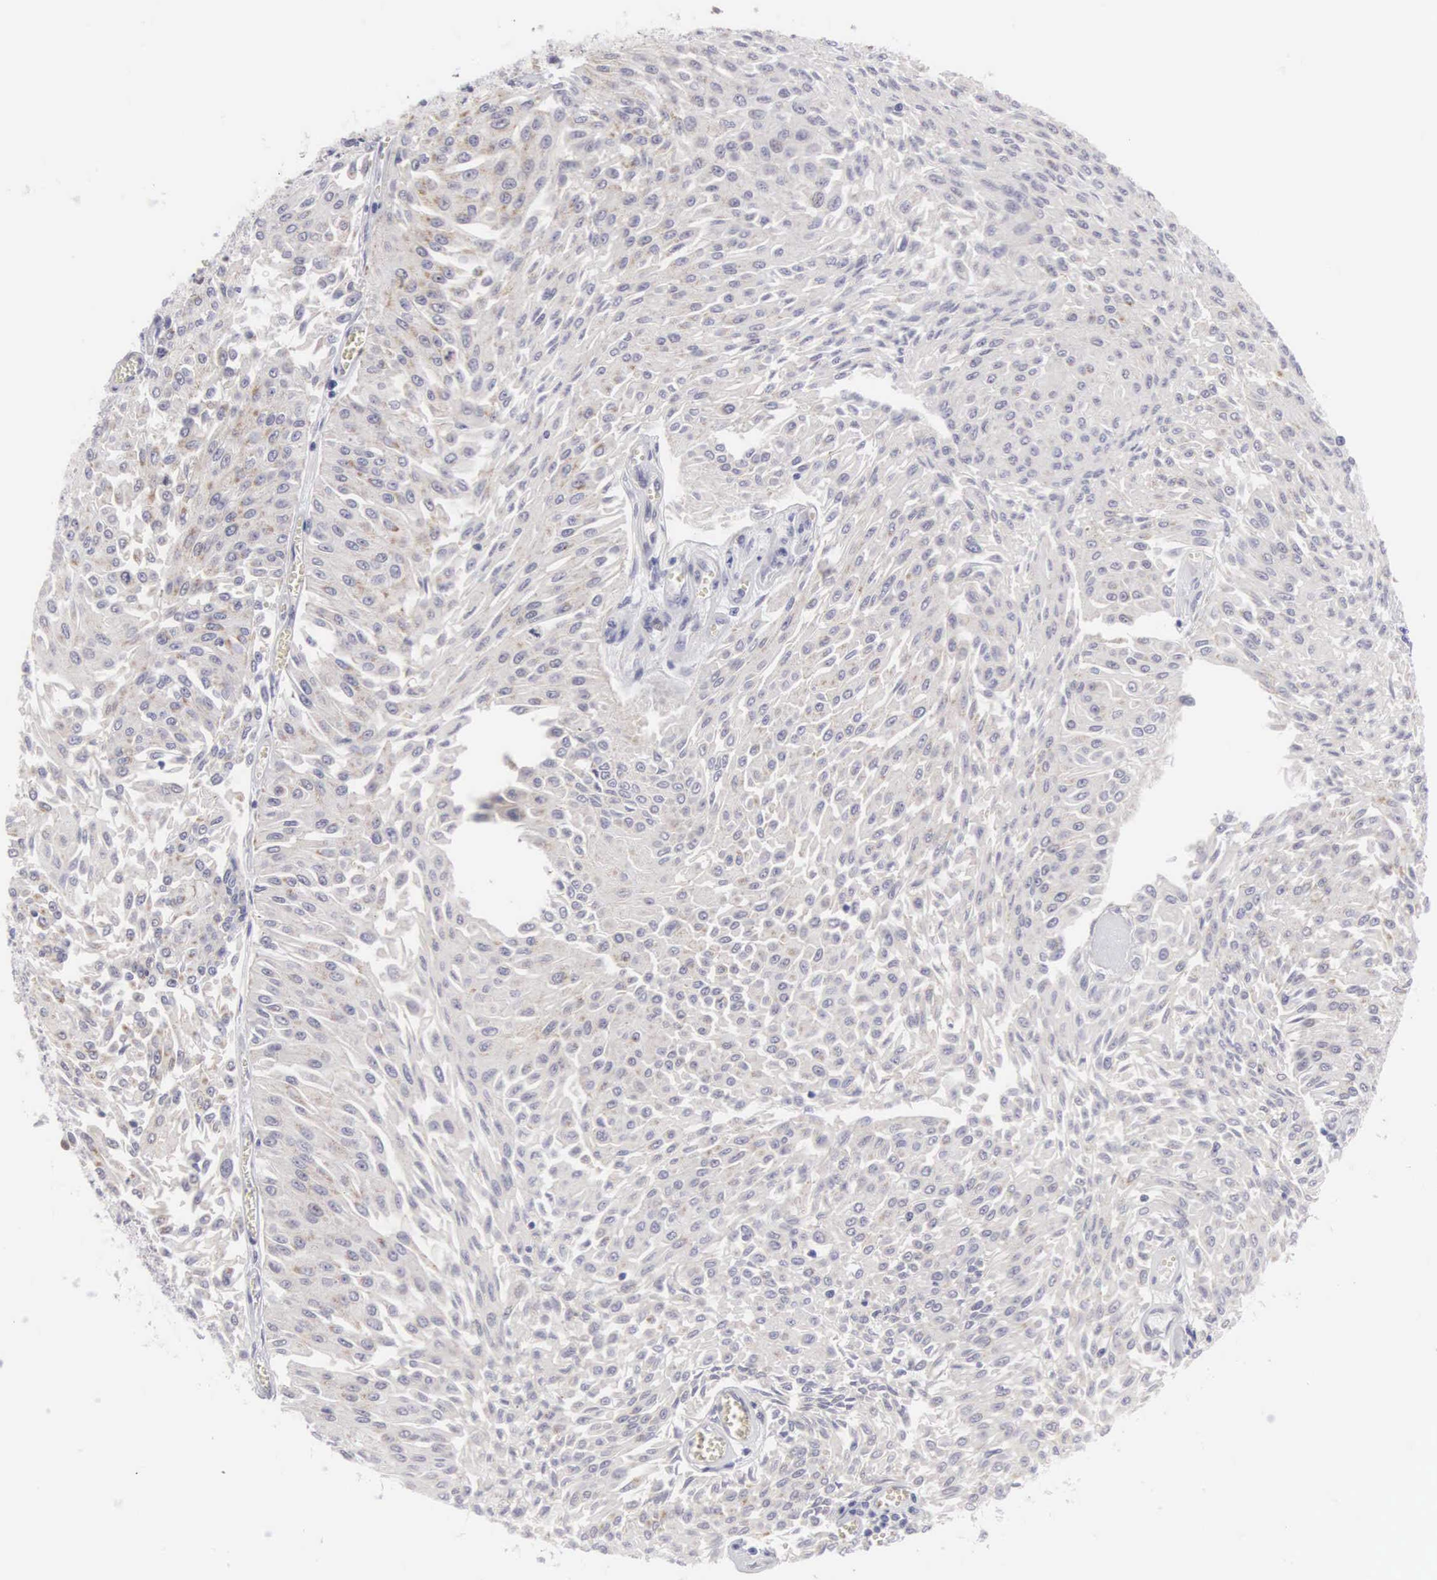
{"staining": {"intensity": "weak", "quantity": ">75%", "location": "cytoplasmic/membranous"}, "tissue": "urothelial cancer", "cell_type": "Tumor cells", "image_type": "cancer", "snomed": [{"axis": "morphology", "description": "Urothelial carcinoma, Low grade"}, {"axis": "topography", "description": "Urinary bladder"}], "caption": "The histopathology image demonstrates a brown stain indicating the presence of a protein in the cytoplasmic/membranous of tumor cells in low-grade urothelial carcinoma. Nuclei are stained in blue.", "gene": "SOX11", "patient": {"sex": "male", "age": 86}}